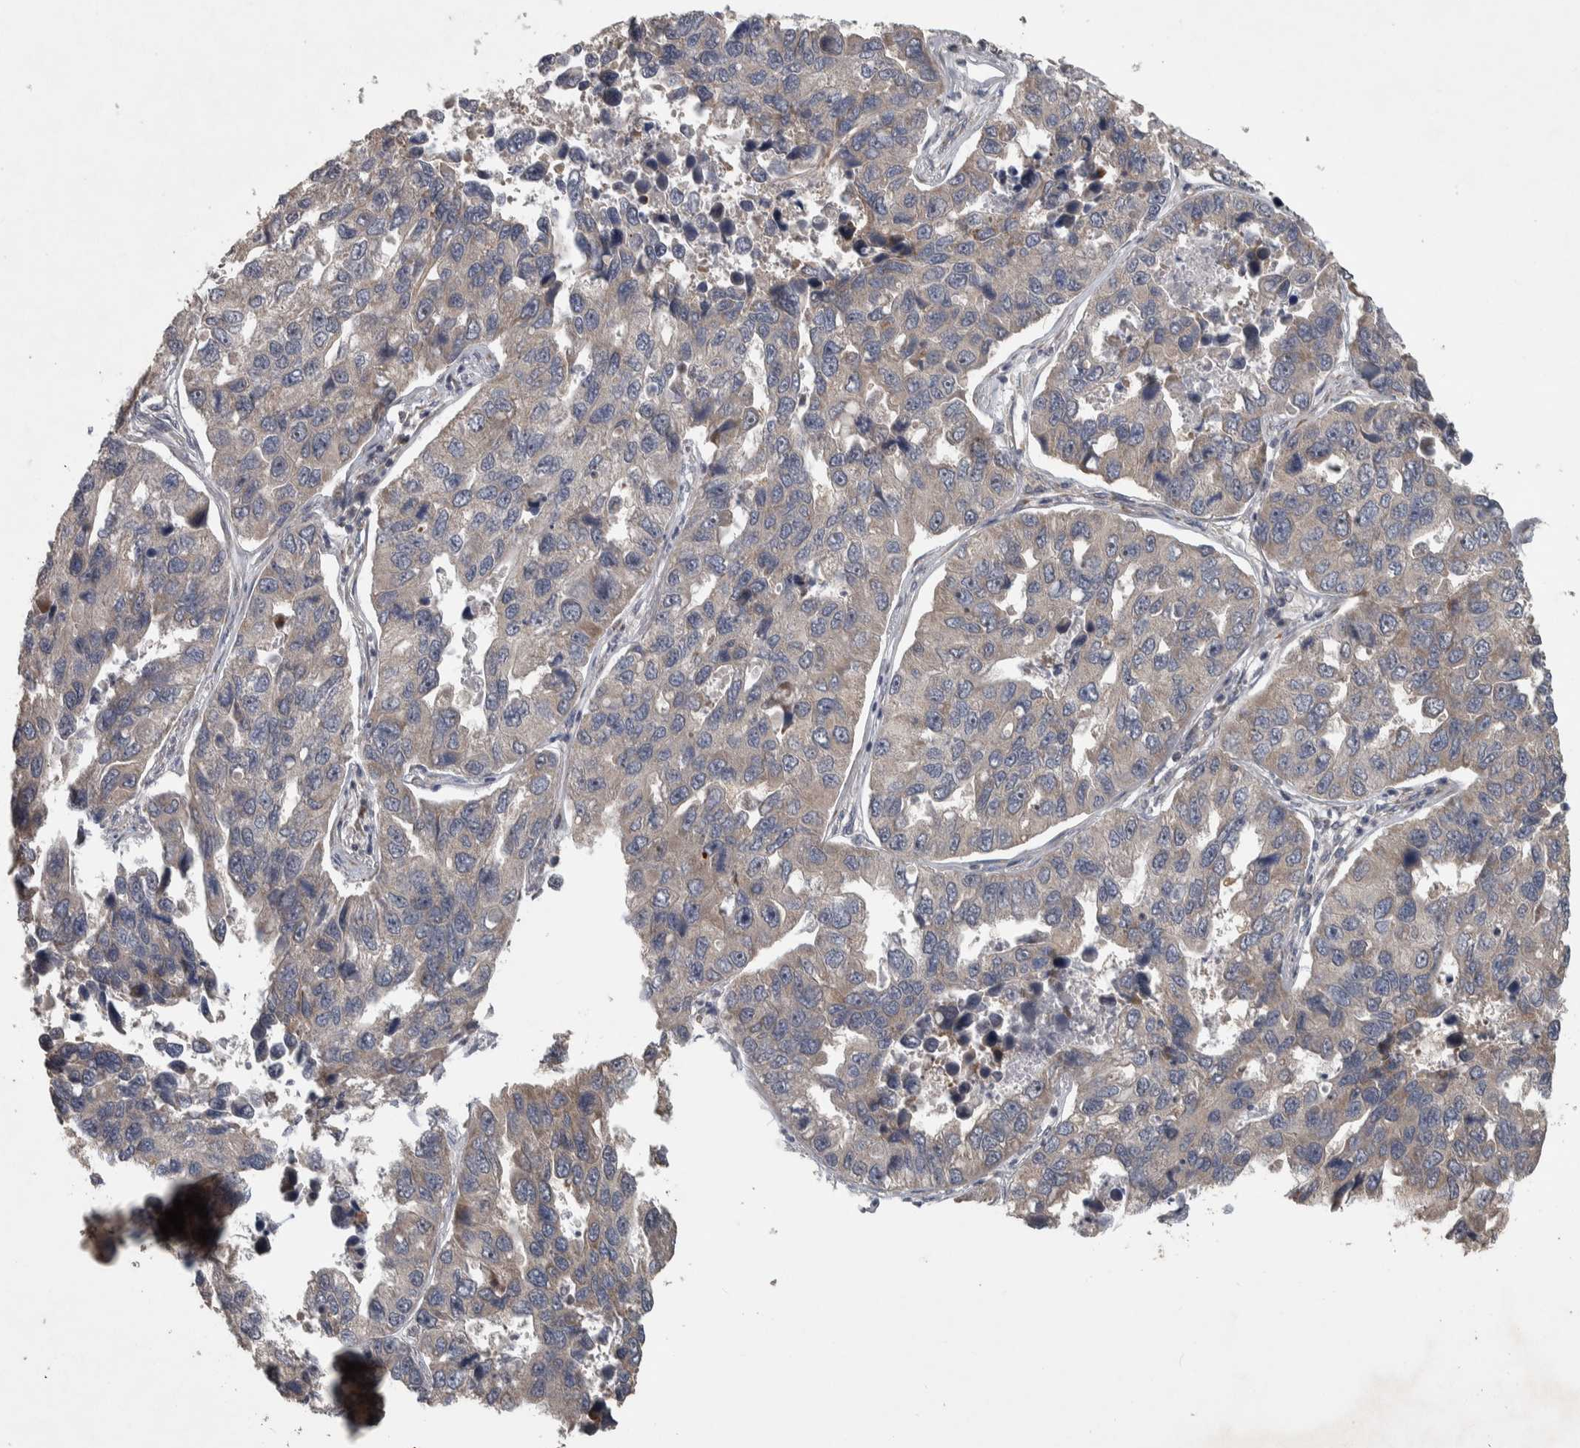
{"staining": {"intensity": "weak", "quantity": "<25%", "location": "cytoplasmic/membranous"}, "tissue": "lung cancer", "cell_type": "Tumor cells", "image_type": "cancer", "snomed": [{"axis": "morphology", "description": "Adenocarcinoma, NOS"}, {"axis": "topography", "description": "Lung"}], "caption": "An image of human adenocarcinoma (lung) is negative for staining in tumor cells.", "gene": "ERAL1", "patient": {"sex": "male", "age": 64}}